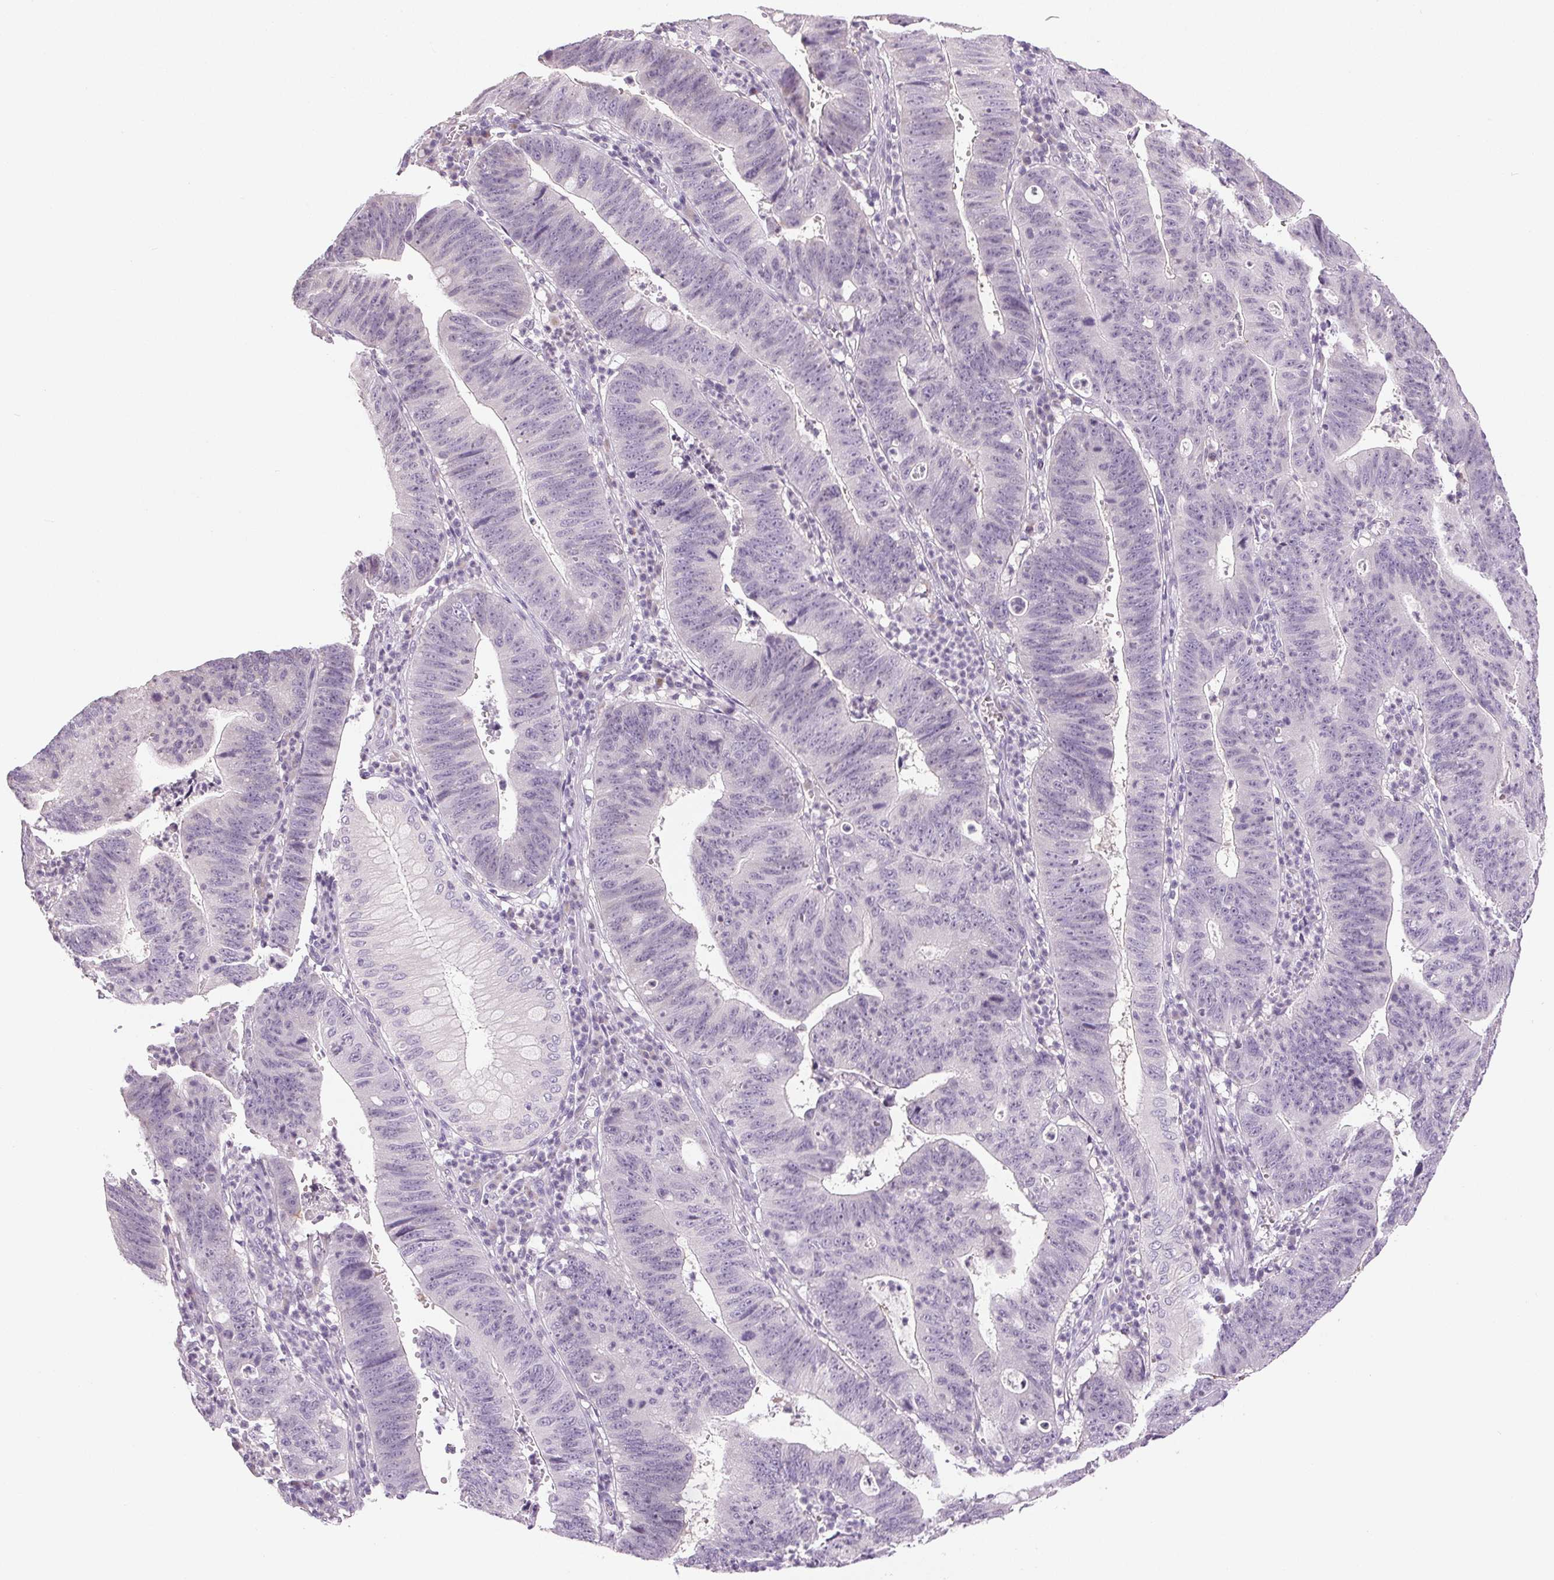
{"staining": {"intensity": "negative", "quantity": "none", "location": "none"}, "tissue": "stomach cancer", "cell_type": "Tumor cells", "image_type": "cancer", "snomed": [{"axis": "morphology", "description": "Adenocarcinoma, NOS"}, {"axis": "topography", "description": "Stomach"}], "caption": "This is a photomicrograph of immunohistochemistry (IHC) staining of stomach adenocarcinoma, which shows no positivity in tumor cells.", "gene": "DNAJC6", "patient": {"sex": "male", "age": 59}}